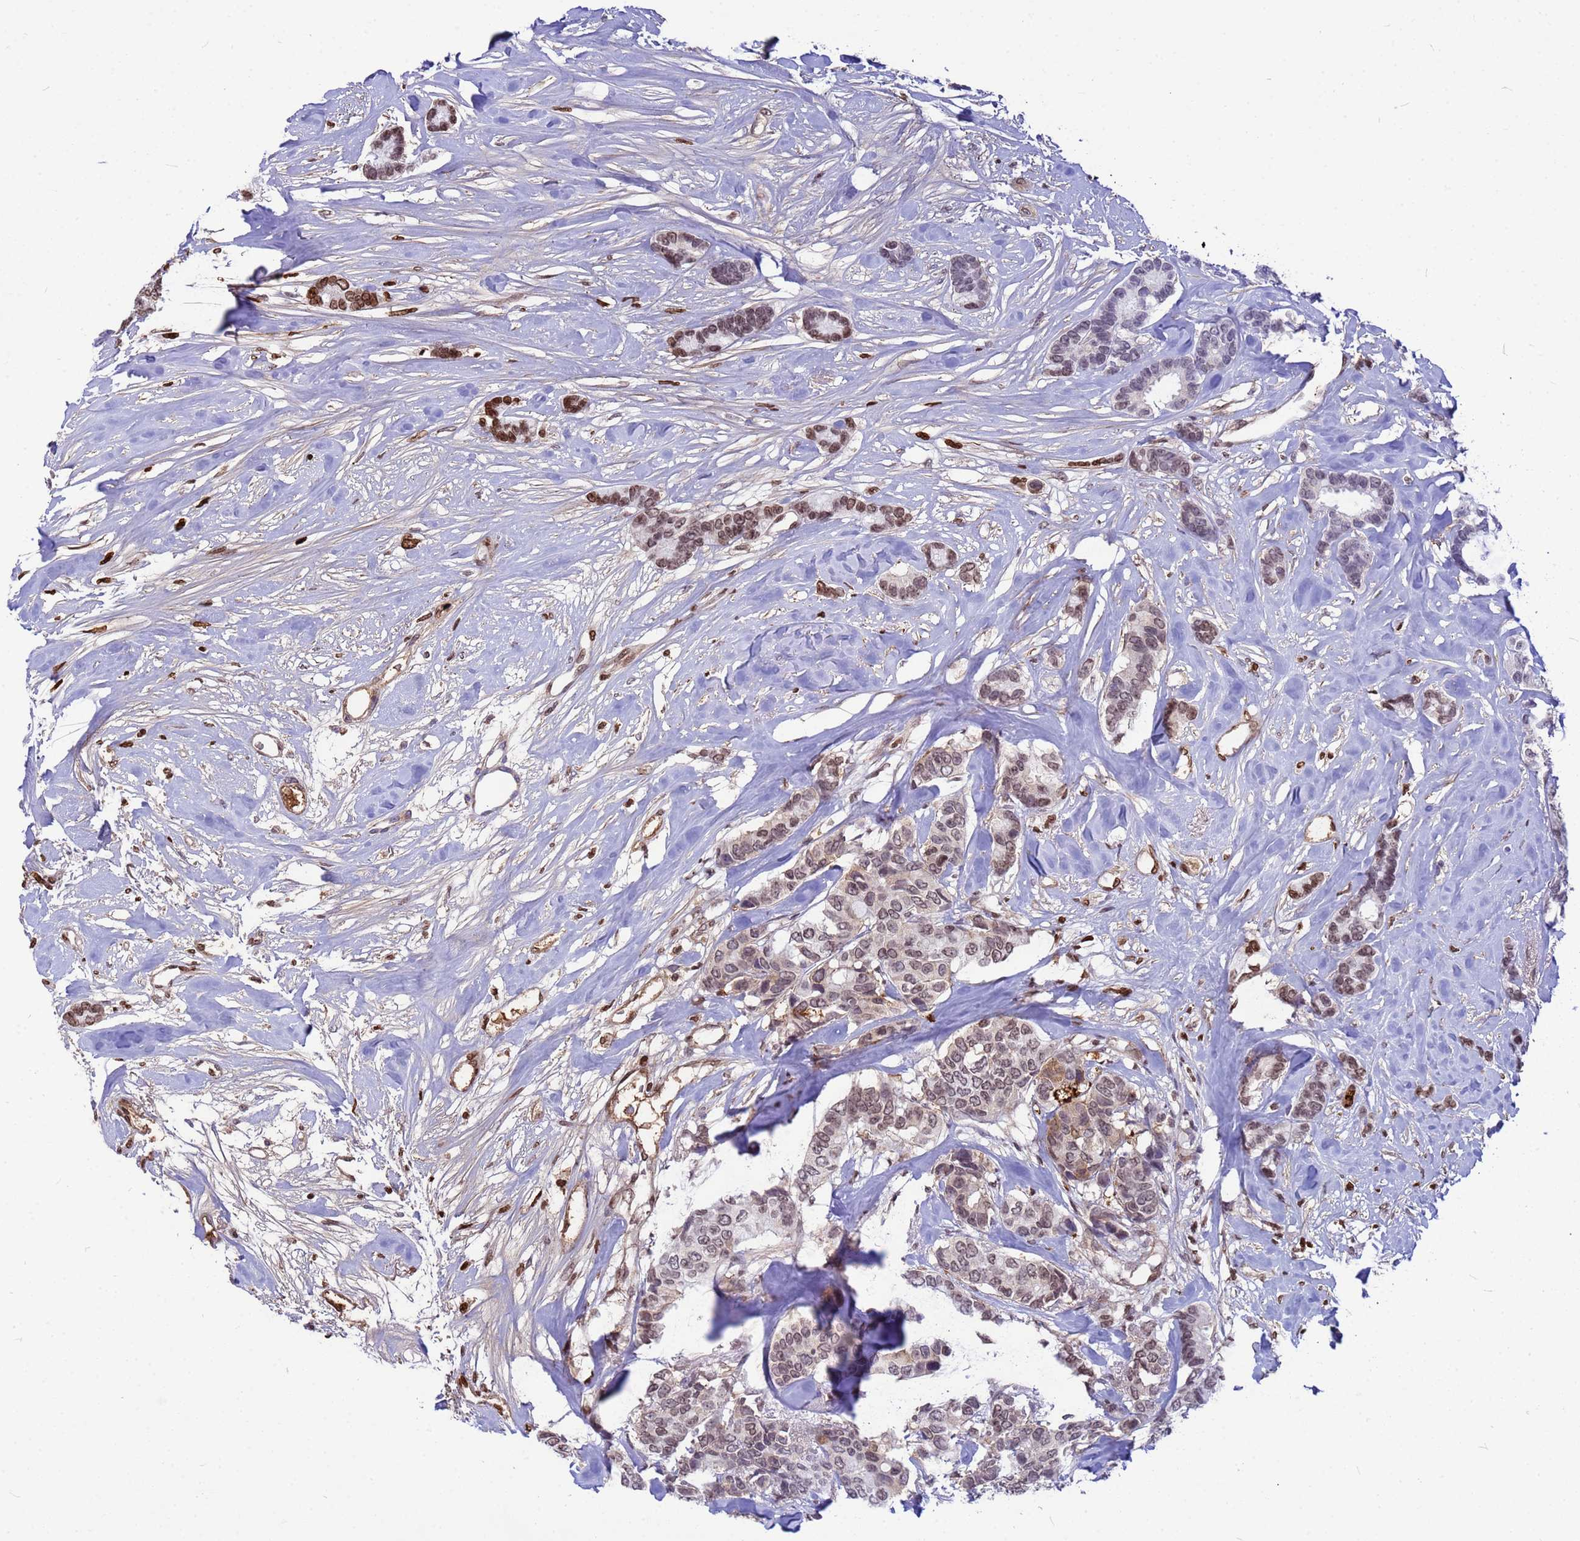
{"staining": {"intensity": "weak", "quantity": ">75%", "location": "nuclear"}, "tissue": "breast cancer", "cell_type": "Tumor cells", "image_type": "cancer", "snomed": [{"axis": "morphology", "description": "Duct carcinoma"}, {"axis": "topography", "description": "Breast"}], "caption": "Protein analysis of breast cancer tissue displays weak nuclear positivity in approximately >75% of tumor cells. (DAB (3,3'-diaminobenzidine) IHC, brown staining for protein, blue staining for nuclei).", "gene": "ORM1", "patient": {"sex": "female", "age": 87}}